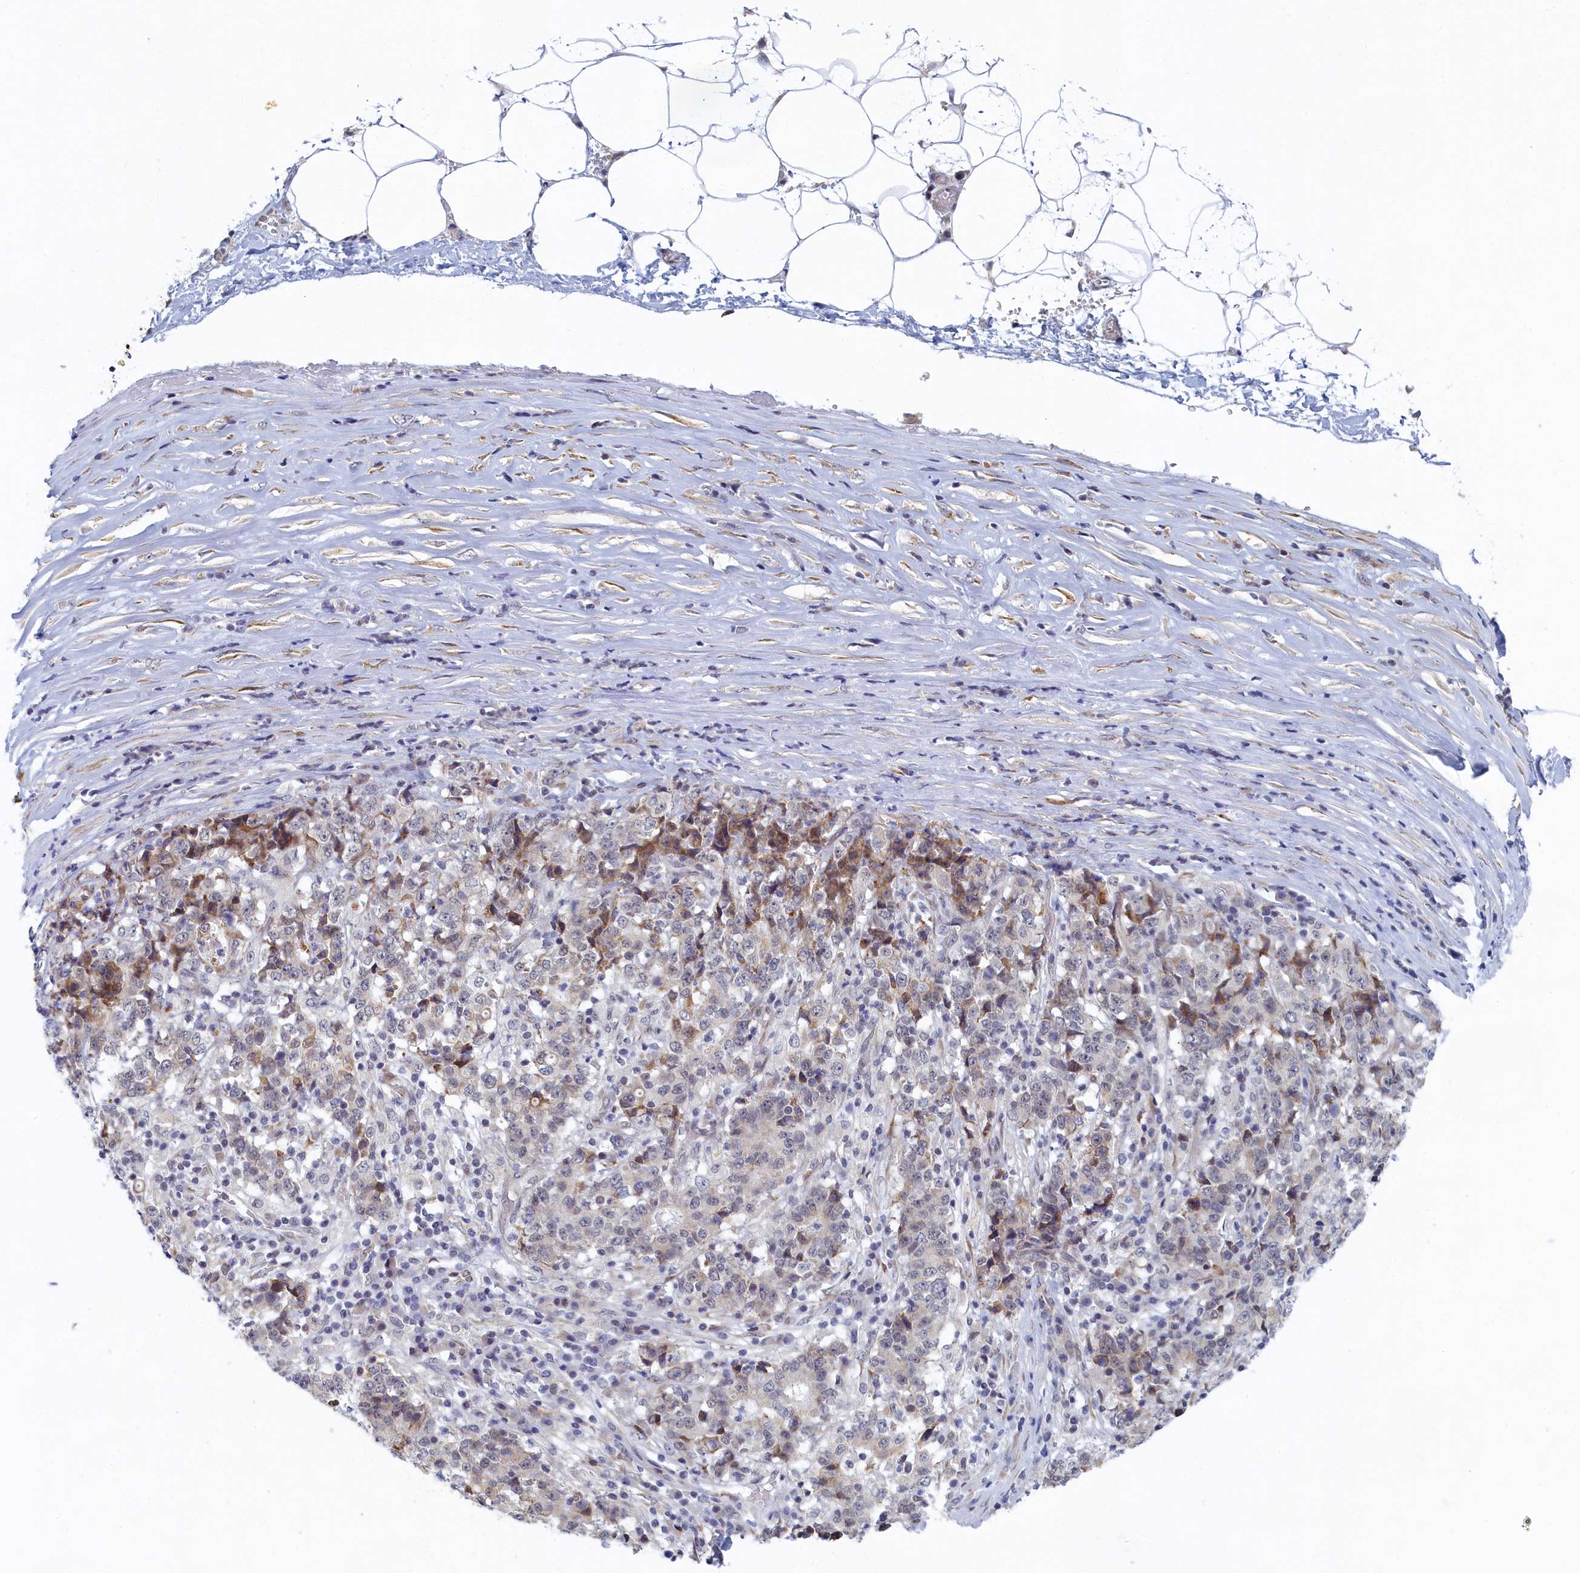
{"staining": {"intensity": "negative", "quantity": "none", "location": "none"}, "tissue": "stomach cancer", "cell_type": "Tumor cells", "image_type": "cancer", "snomed": [{"axis": "morphology", "description": "Adenocarcinoma, NOS"}, {"axis": "topography", "description": "Stomach"}], "caption": "Immunohistochemistry (IHC) image of human adenocarcinoma (stomach) stained for a protein (brown), which exhibits no positivity in tumor cells.", "gene": "DNAJC17", "patient": {"sex": "male", "age": 59}}